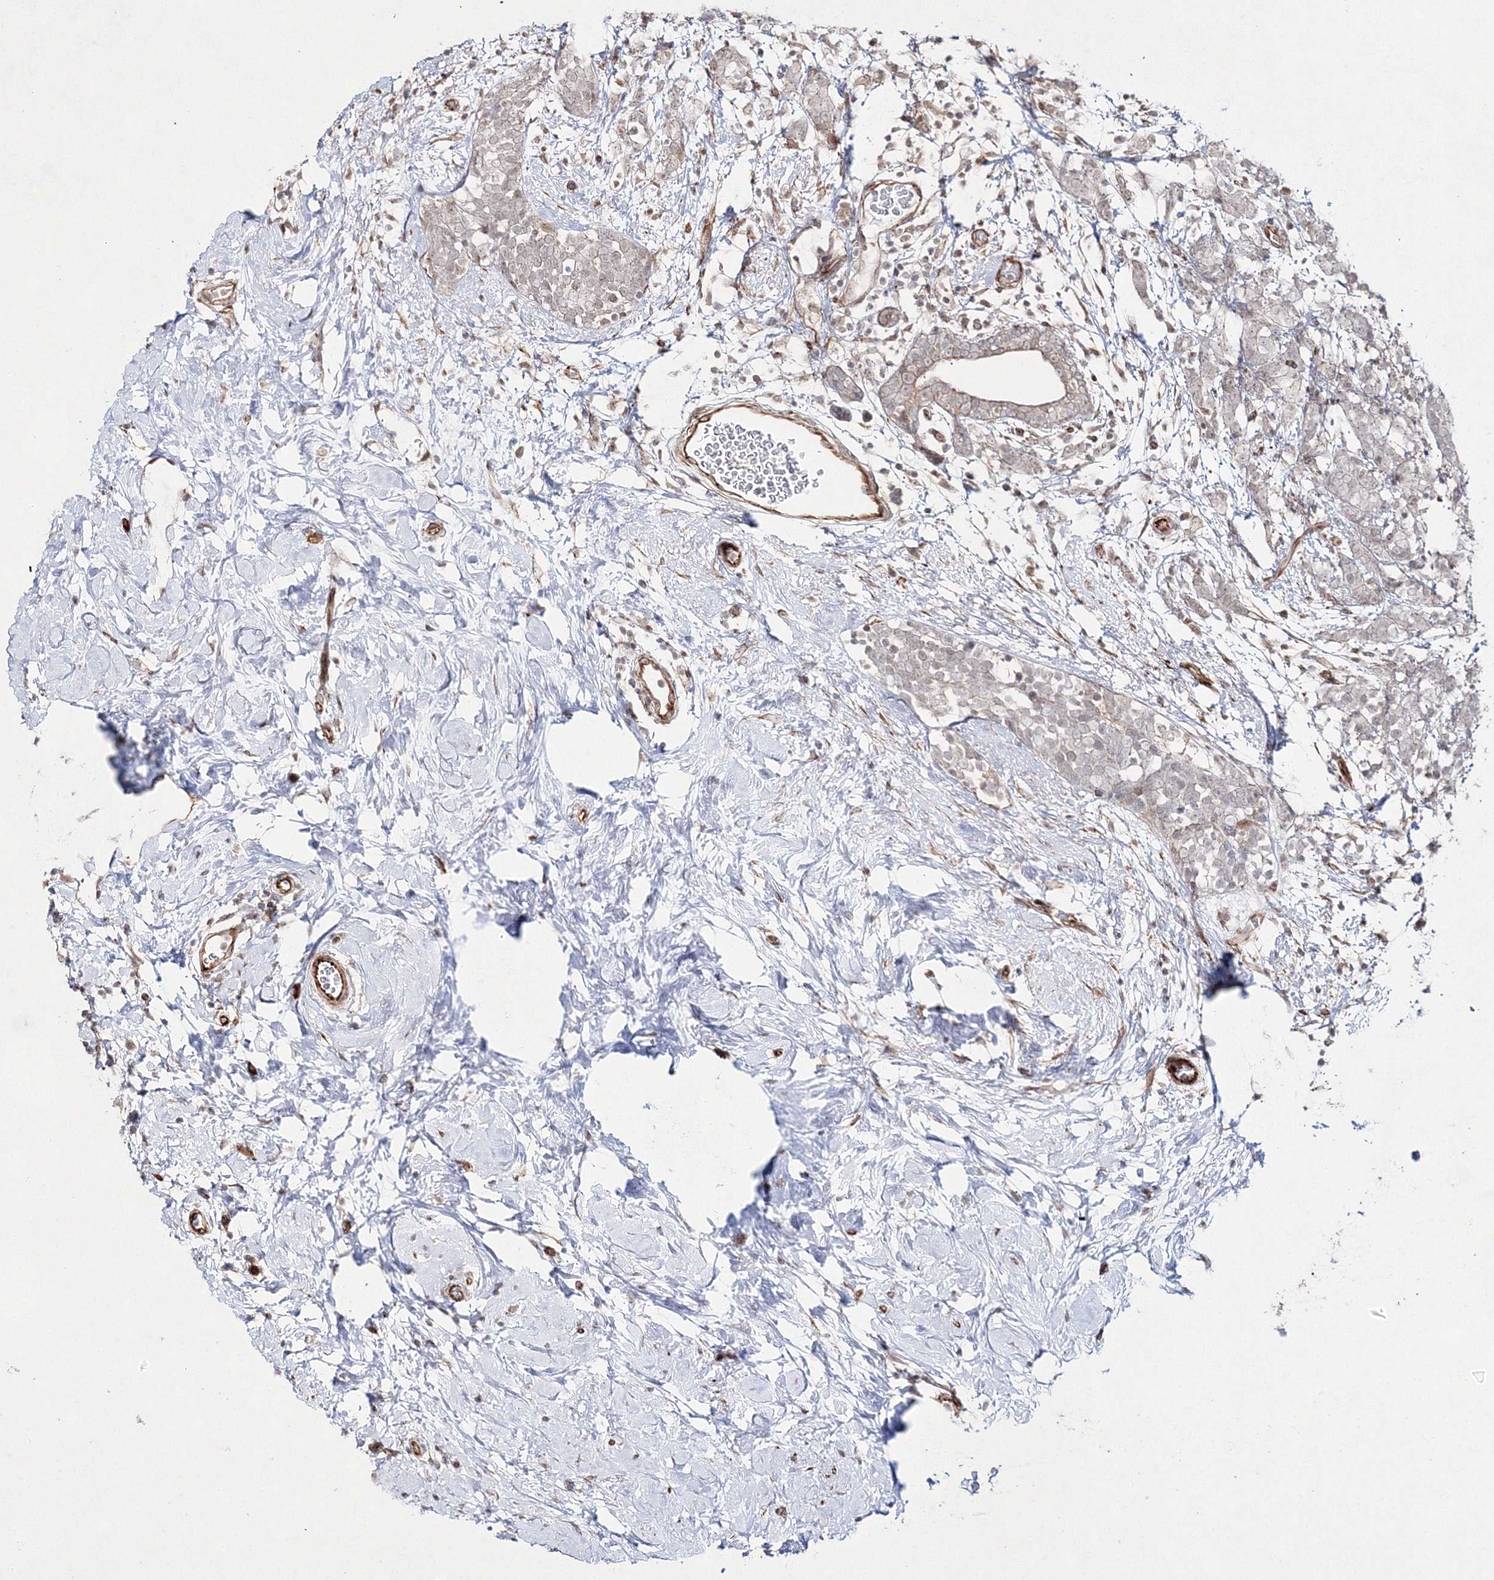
{"staining": {"intensity": "negative", "quantity": "none", "location": "none"}, "tissue": "breast cancer", "cell_type": "Tumor cells", "image_type": "cancer", "snomed": [{"axis": "morphology", "description": "Lobular carcinoma"}, {"axis": "topography", "description": "Breast"}], "caption": "Immunohistochemical staining of human lobular carcinoma (breast) exhibits no significant staining in tumor cells.", "gene": "SNIP1", "patient": {"sex": "female", "age": 58}}